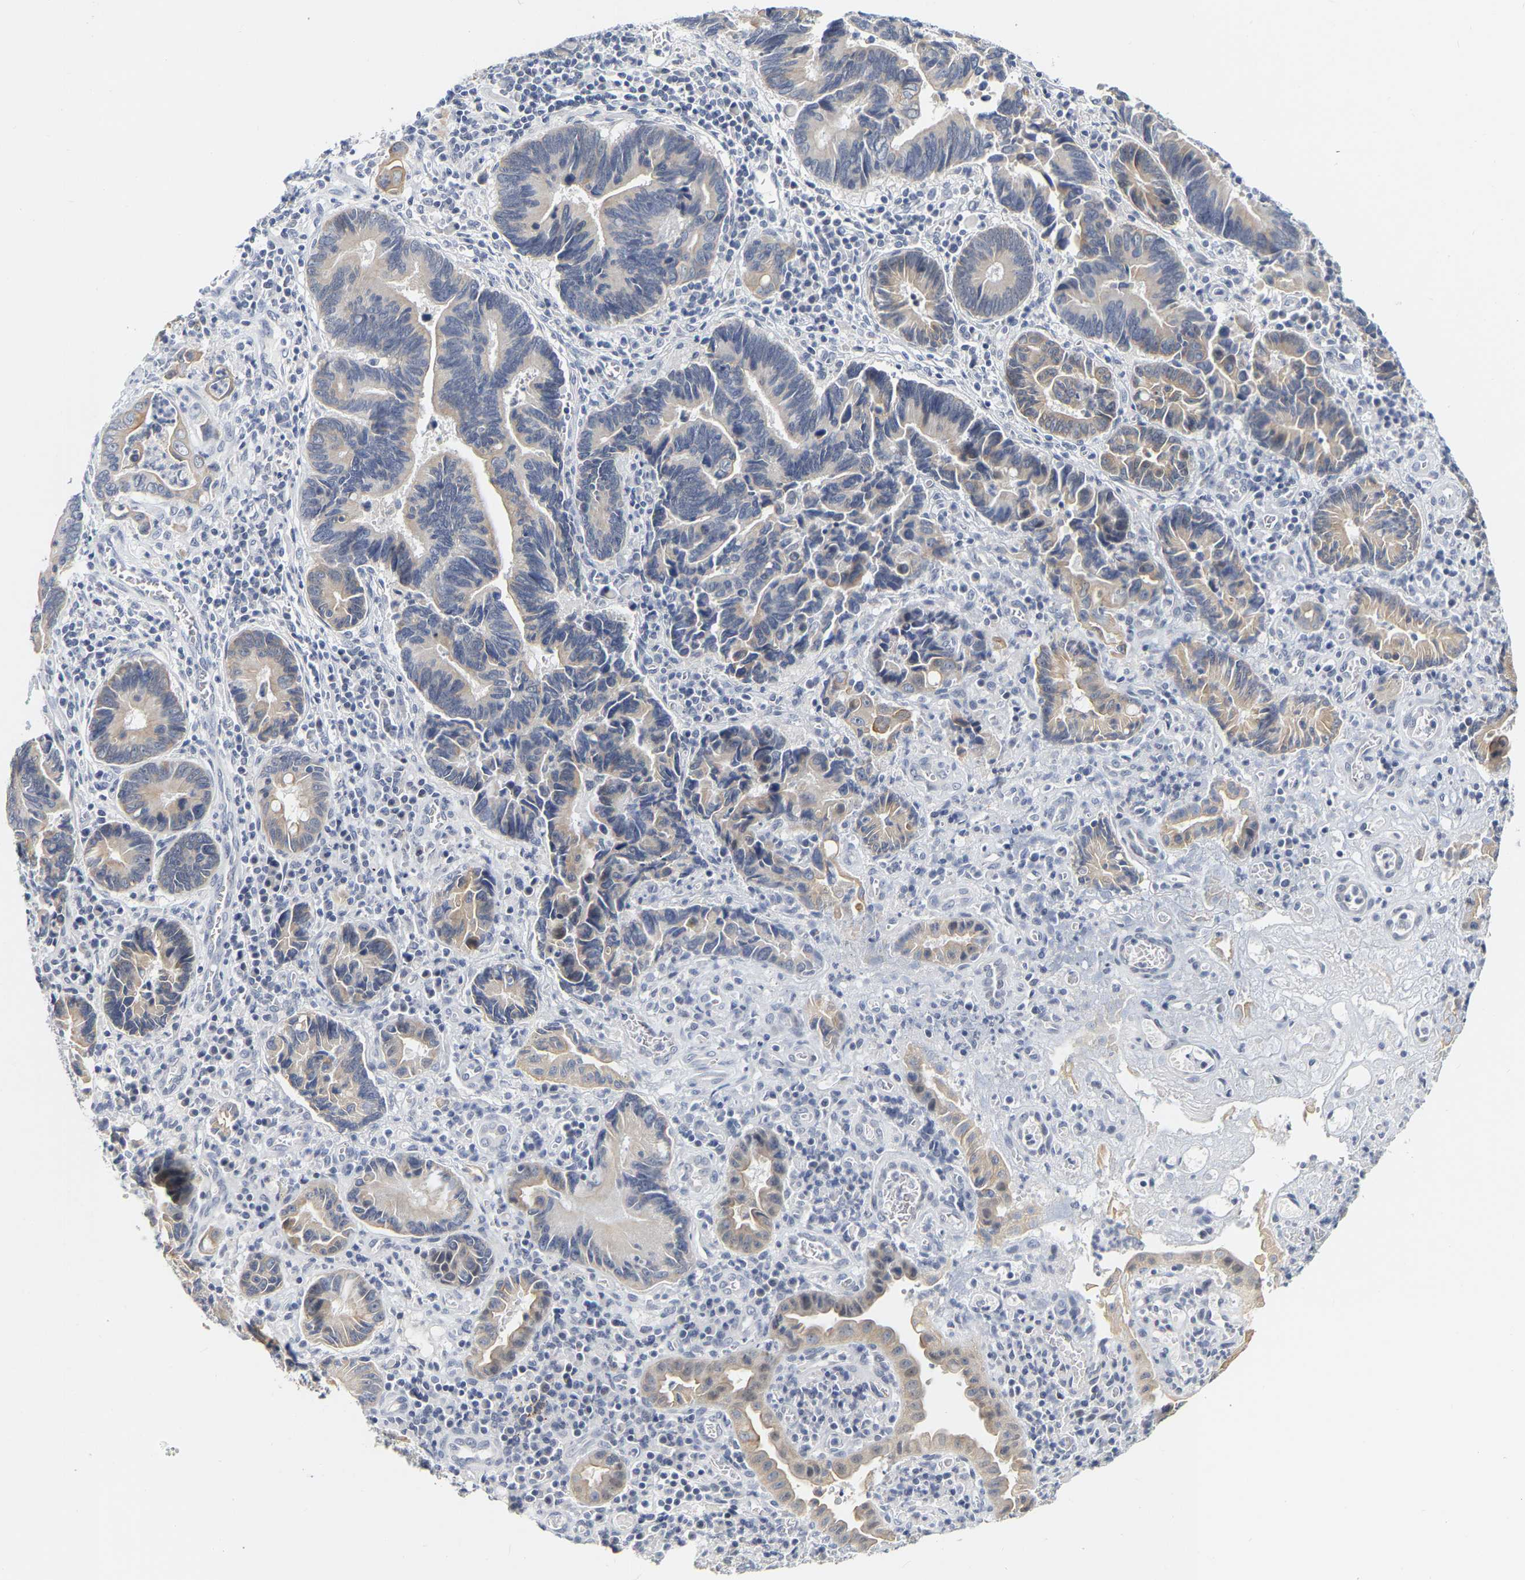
{"staining": {"intensity": "weak", "quantity": "<25%", "location": "cytoplasmic/membranous"}, "tissue": "pancreatic cancer", "cell_type": "Tumor cells", "image_type": "cancer", "snomed": [{"axis": "morphology", "description": "Adenocarcinoma, NOS"}, {"axis": "topography", "description": "Pancreas"}], "caption": "This is a micrograph of immunohistochemistry (IHC) staining of pancreatic cancer (adenocarcinoma), which shows no positivity in tumor cells.", "gene": "KRT76", "patient": {"sex": "female", "age": 70}}